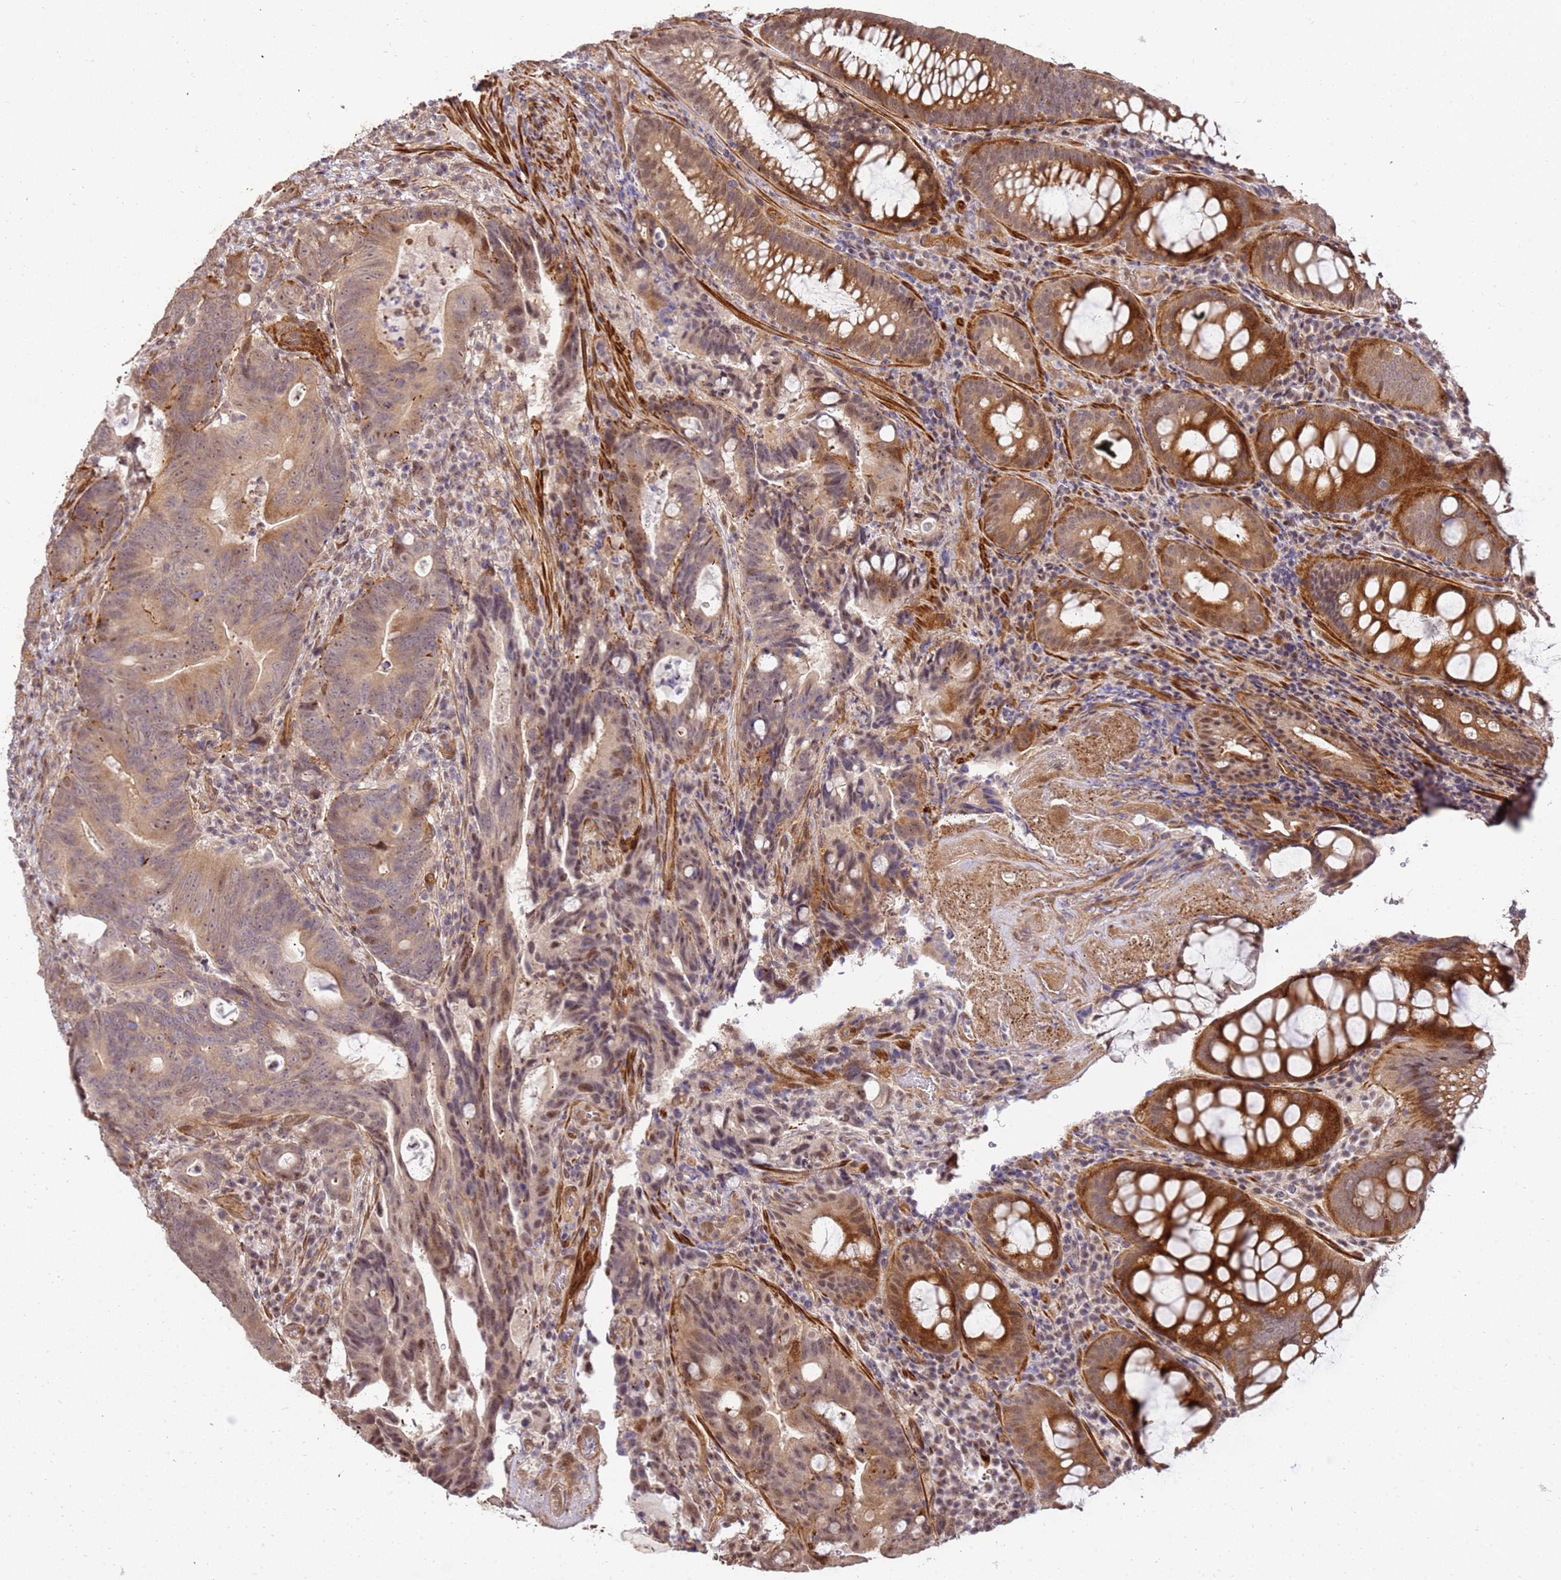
{"staining": {"intensity": "weak", "quantity": ">75%", "location": "cytoplasmic/membranous,nuclear"}, "tissue": "colorectal cancer", "cell_type": "Tumor cells", "image_type": "cancer", "snomed": [{"axis": "morphology", "description": "Adenocarcinoma, NOS"}, {"axis": "topography", "description": "Colon"}], "caption": "A micrograph of colorectal cancer stained for a protein reveals weak cytoplasmic/membranous and nuclear brown staining in tumor cells. The staining was performed using DAB, with brown indicating positive protein expression. Nuclei are stained blue with hematoxylin.", "gene": "ST18", "patient": {"sex": "female", "age": 82}}